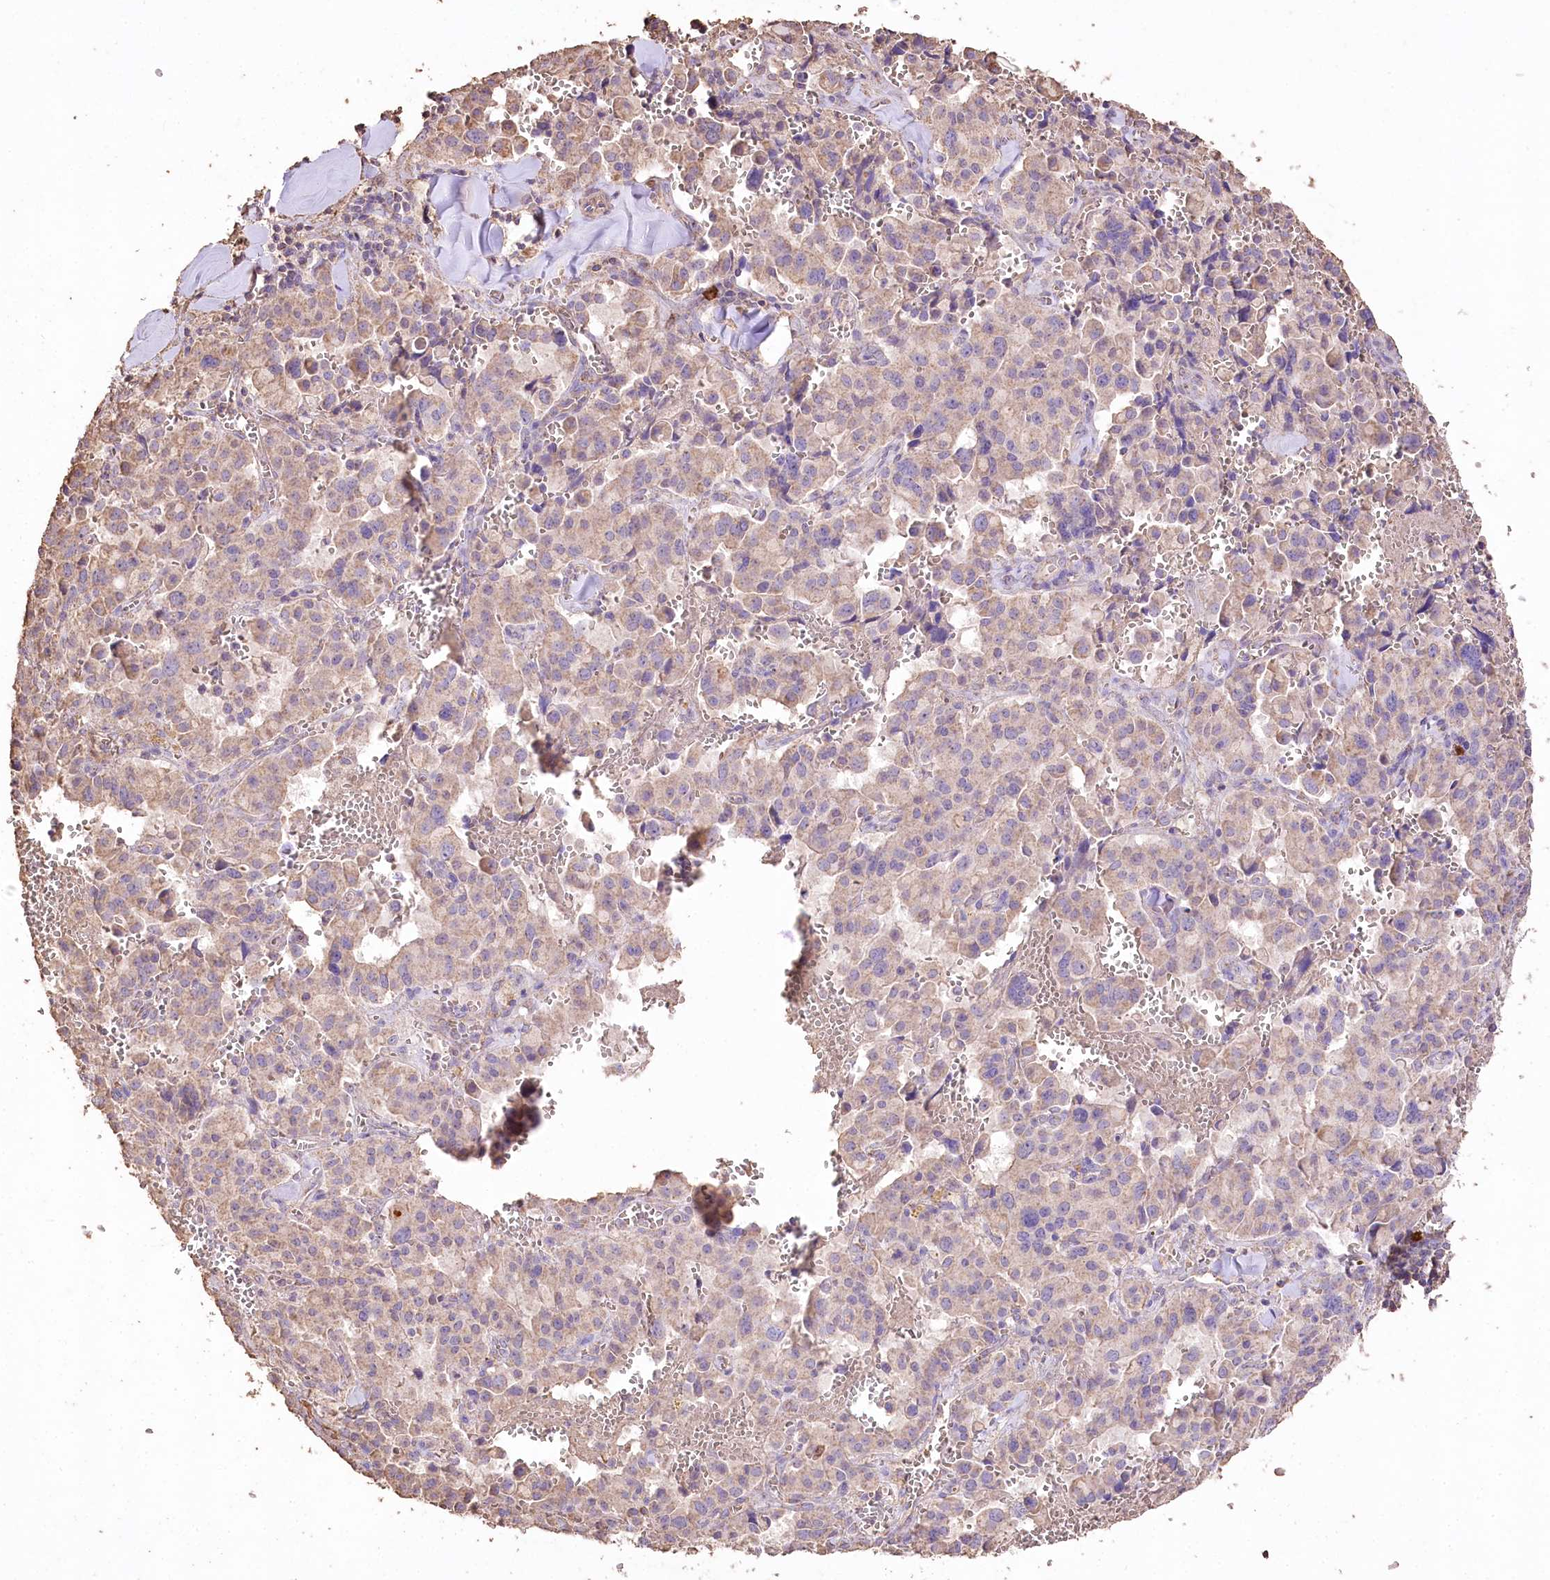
{"staining": {"intensity": "weak", "quantity": "25%-75%", "location": "cytoplasmic/membranous"}, "tissue": "pancreatic cancer", "cell_type": "Tumor cells", "image_type": "cancer", "snomed": [{"axis": "morphology", "description": "Adenocarcinoma, NOS"}, {"axis": "topography", "description": "Pancreas"}], "caption": "Immunohistochemical staining of human pancreatic adenocarcinoma exhibits low levels of weak cytoplasmic/membranous protein staining in approximately 25%-75% of tumor cells. (Stains: DAB (3,3'-diaminobenzidine) in brown, nuclei in blue, Microscopy: brightfield microscopy at high magnification).", "gene": "IREB2", "patient": {"sex": "male", "age": 65}}